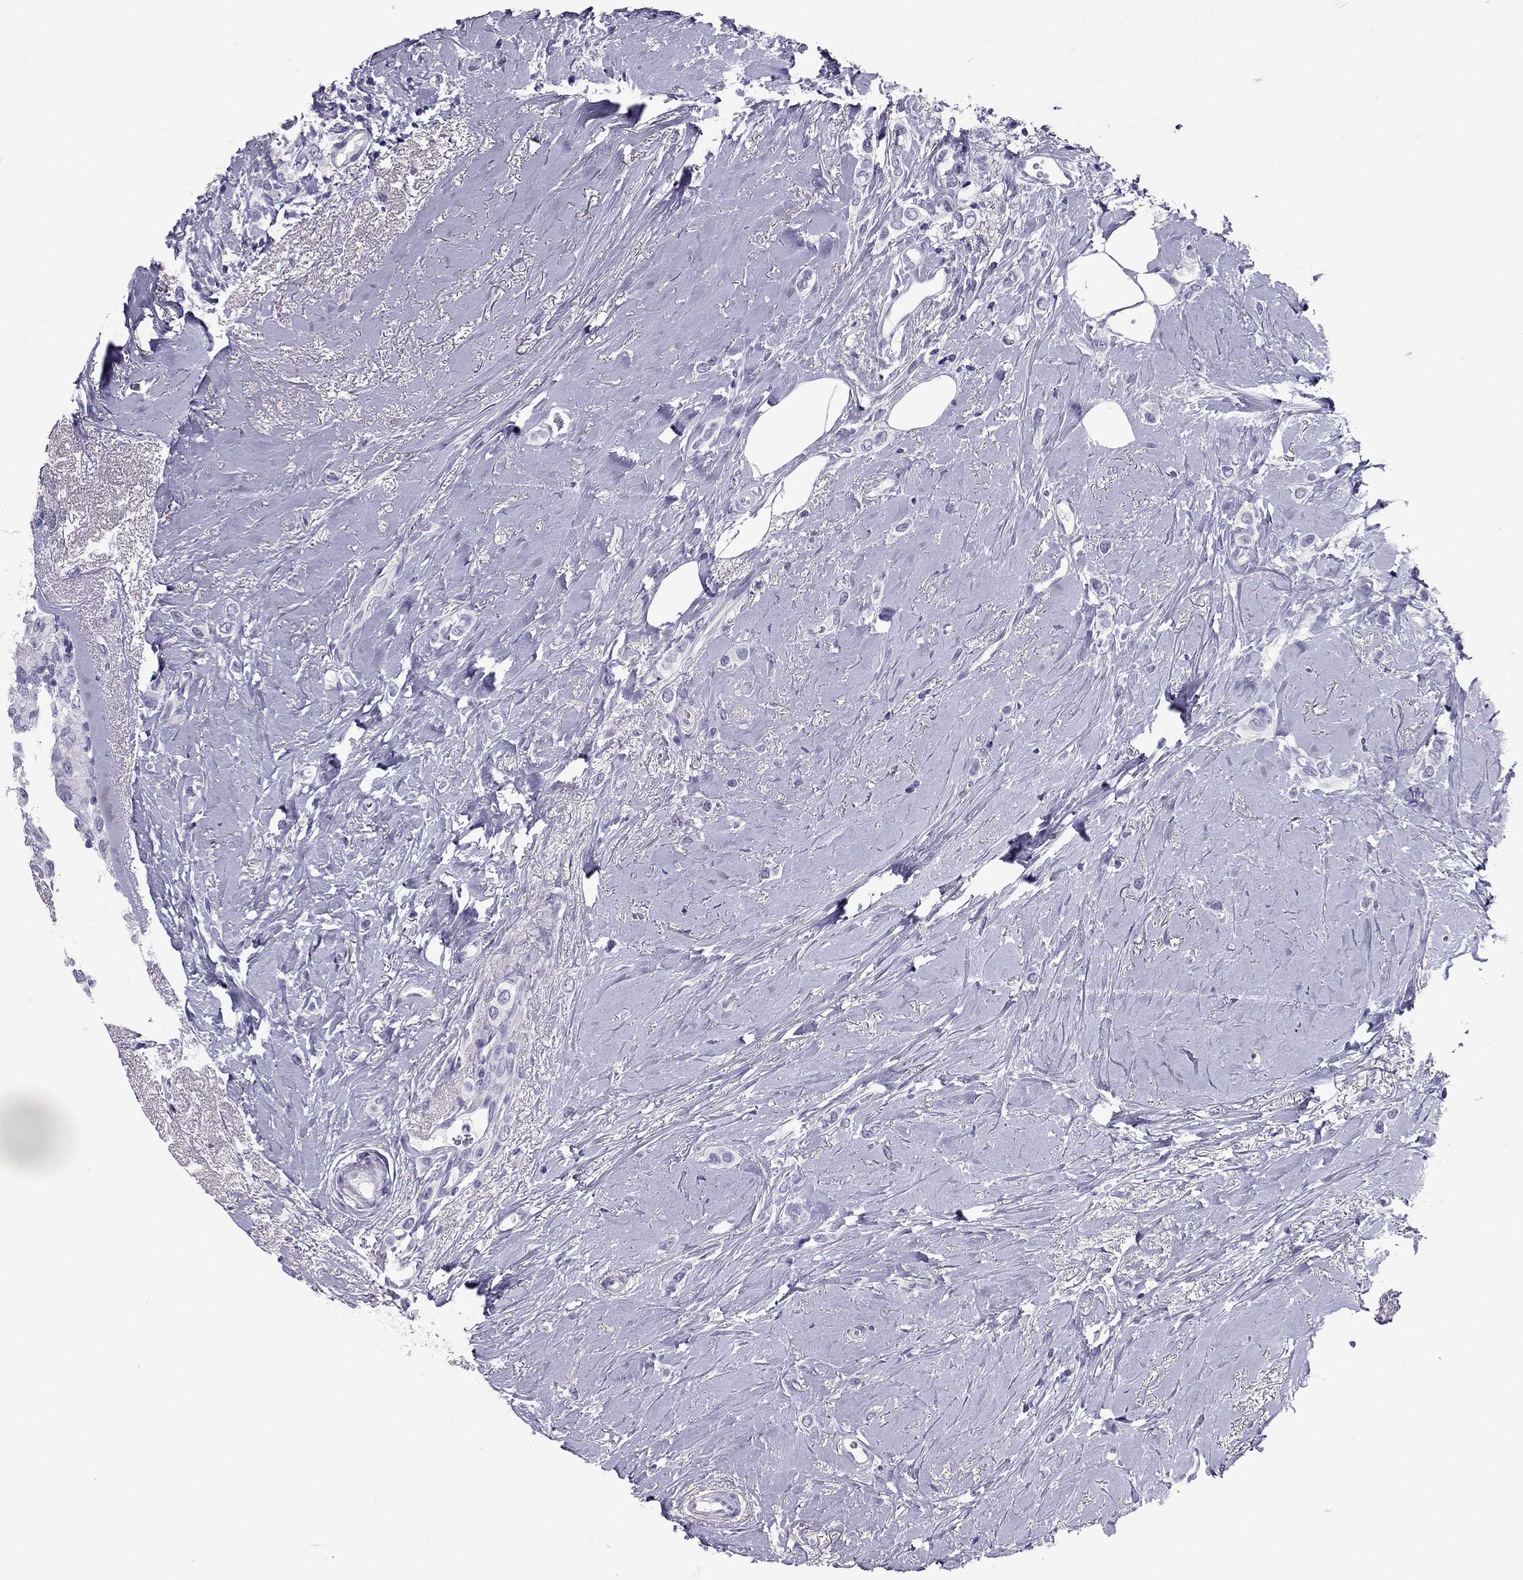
{"staining": {"intensity": "negative", "quantity": "none", "location": "none"}, "tissue": "breast cancer", "cell_type": "Tumor cells", "image_type": "cancer", "snomed": [{"axis": "morphology", "description": "Lobular carcinoma"}, {"axis": "topography", "description": "Breast"}], "caption": "Breast cancer was stained to show a protein in brown. There is no significant expression in tumor cells. (DAB (3,3'-diaminobenzidine) IHC with hematoxylin counter stain).", "gene": "PDE6A", "patient": {"sex": "female", "age": 66}}